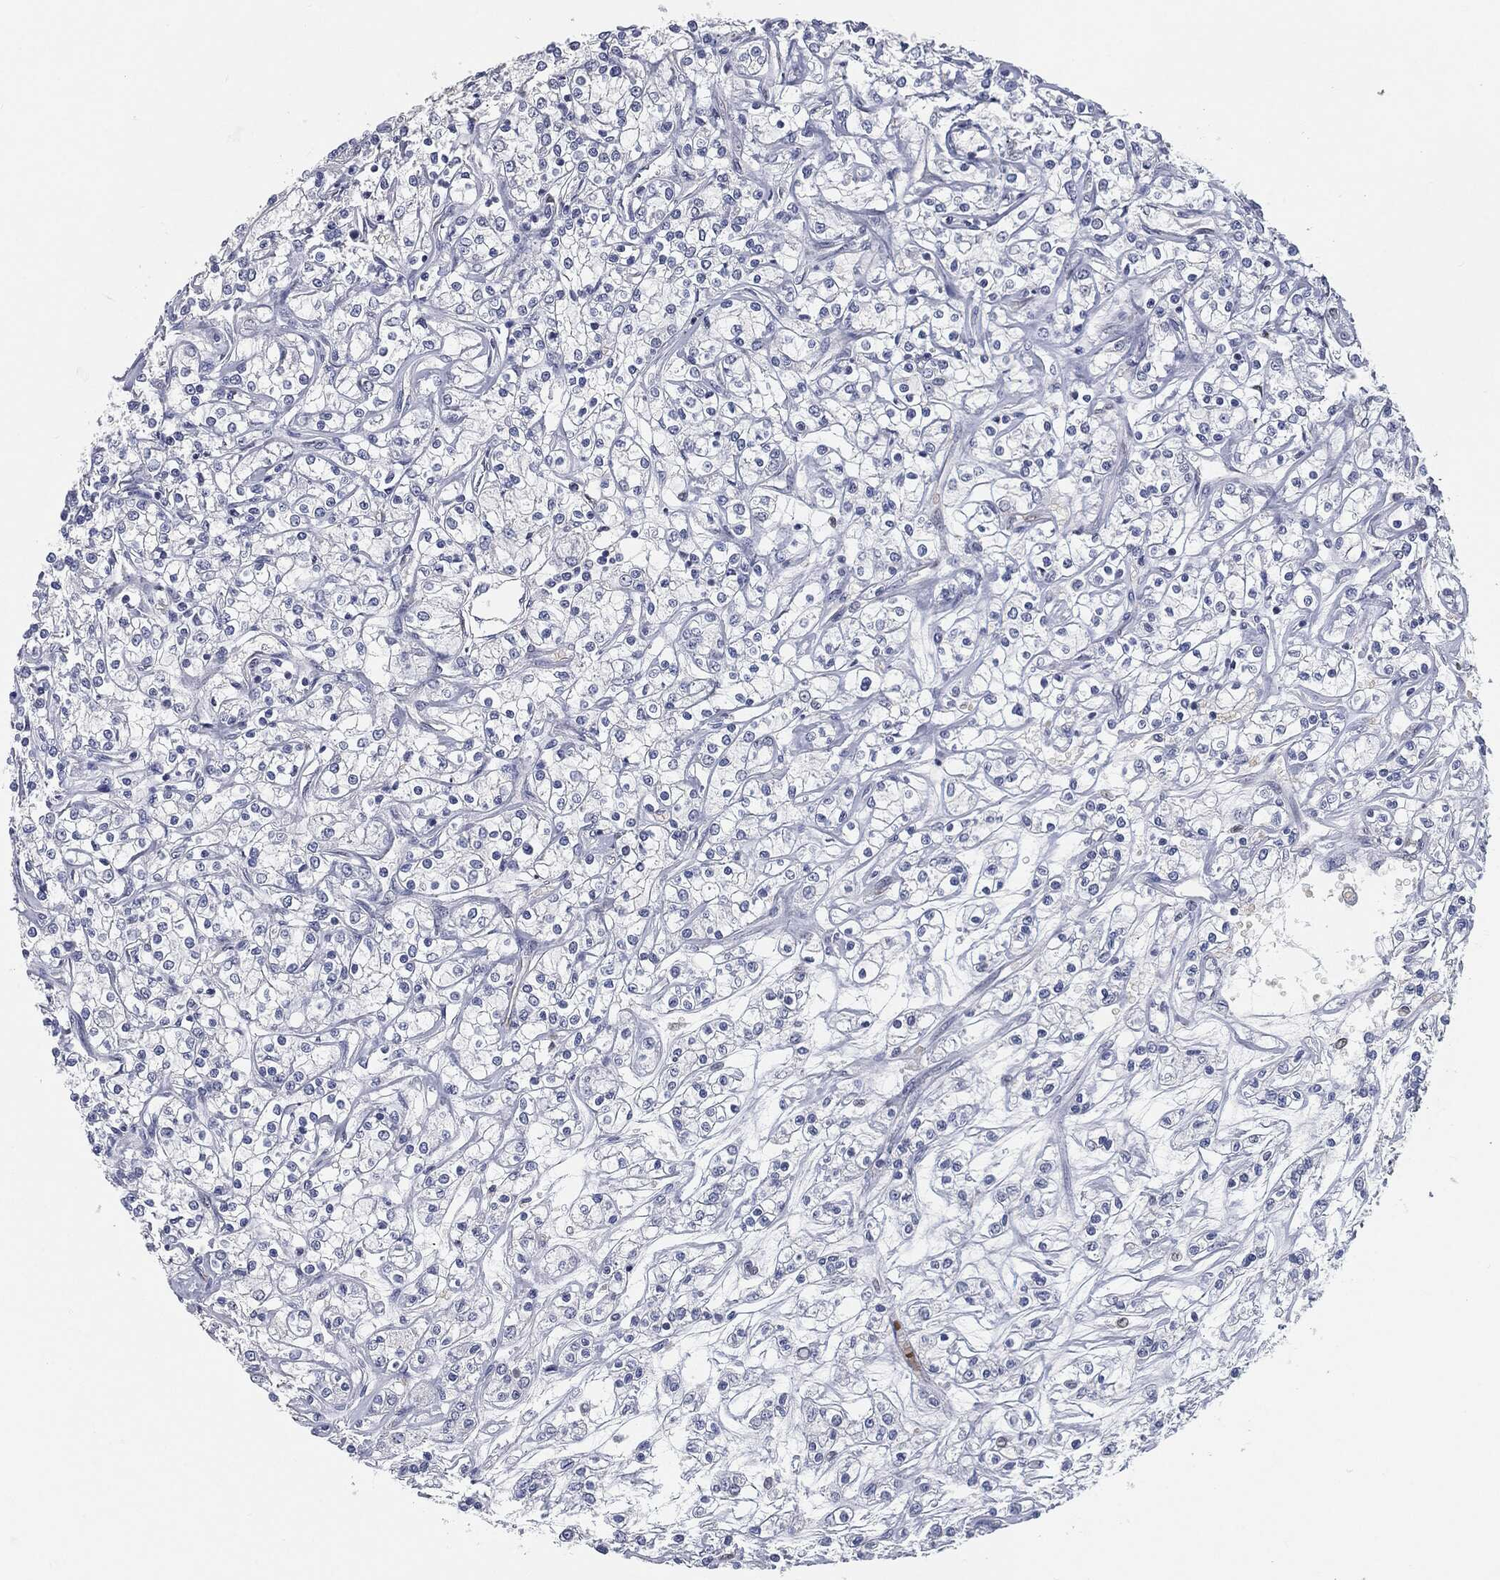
{"staining": {"intensity": "negative", "quantity": "none", "location": "none"}, "tissue": "renal cancer", "cell_type": "Tumor cells", "image_type": "cancer", "snomed": [{"axis": "morphology", "description": "Adenocarcinoma, NOS"}, {"axis": "topography", "description": "Kidney"}], "caption": "This is an IHC image of renal adenocarcinoma. There is no positivity in tumor cells.", "gene": "ANXA1", "patient": {"sex": "female", "age": 59}}